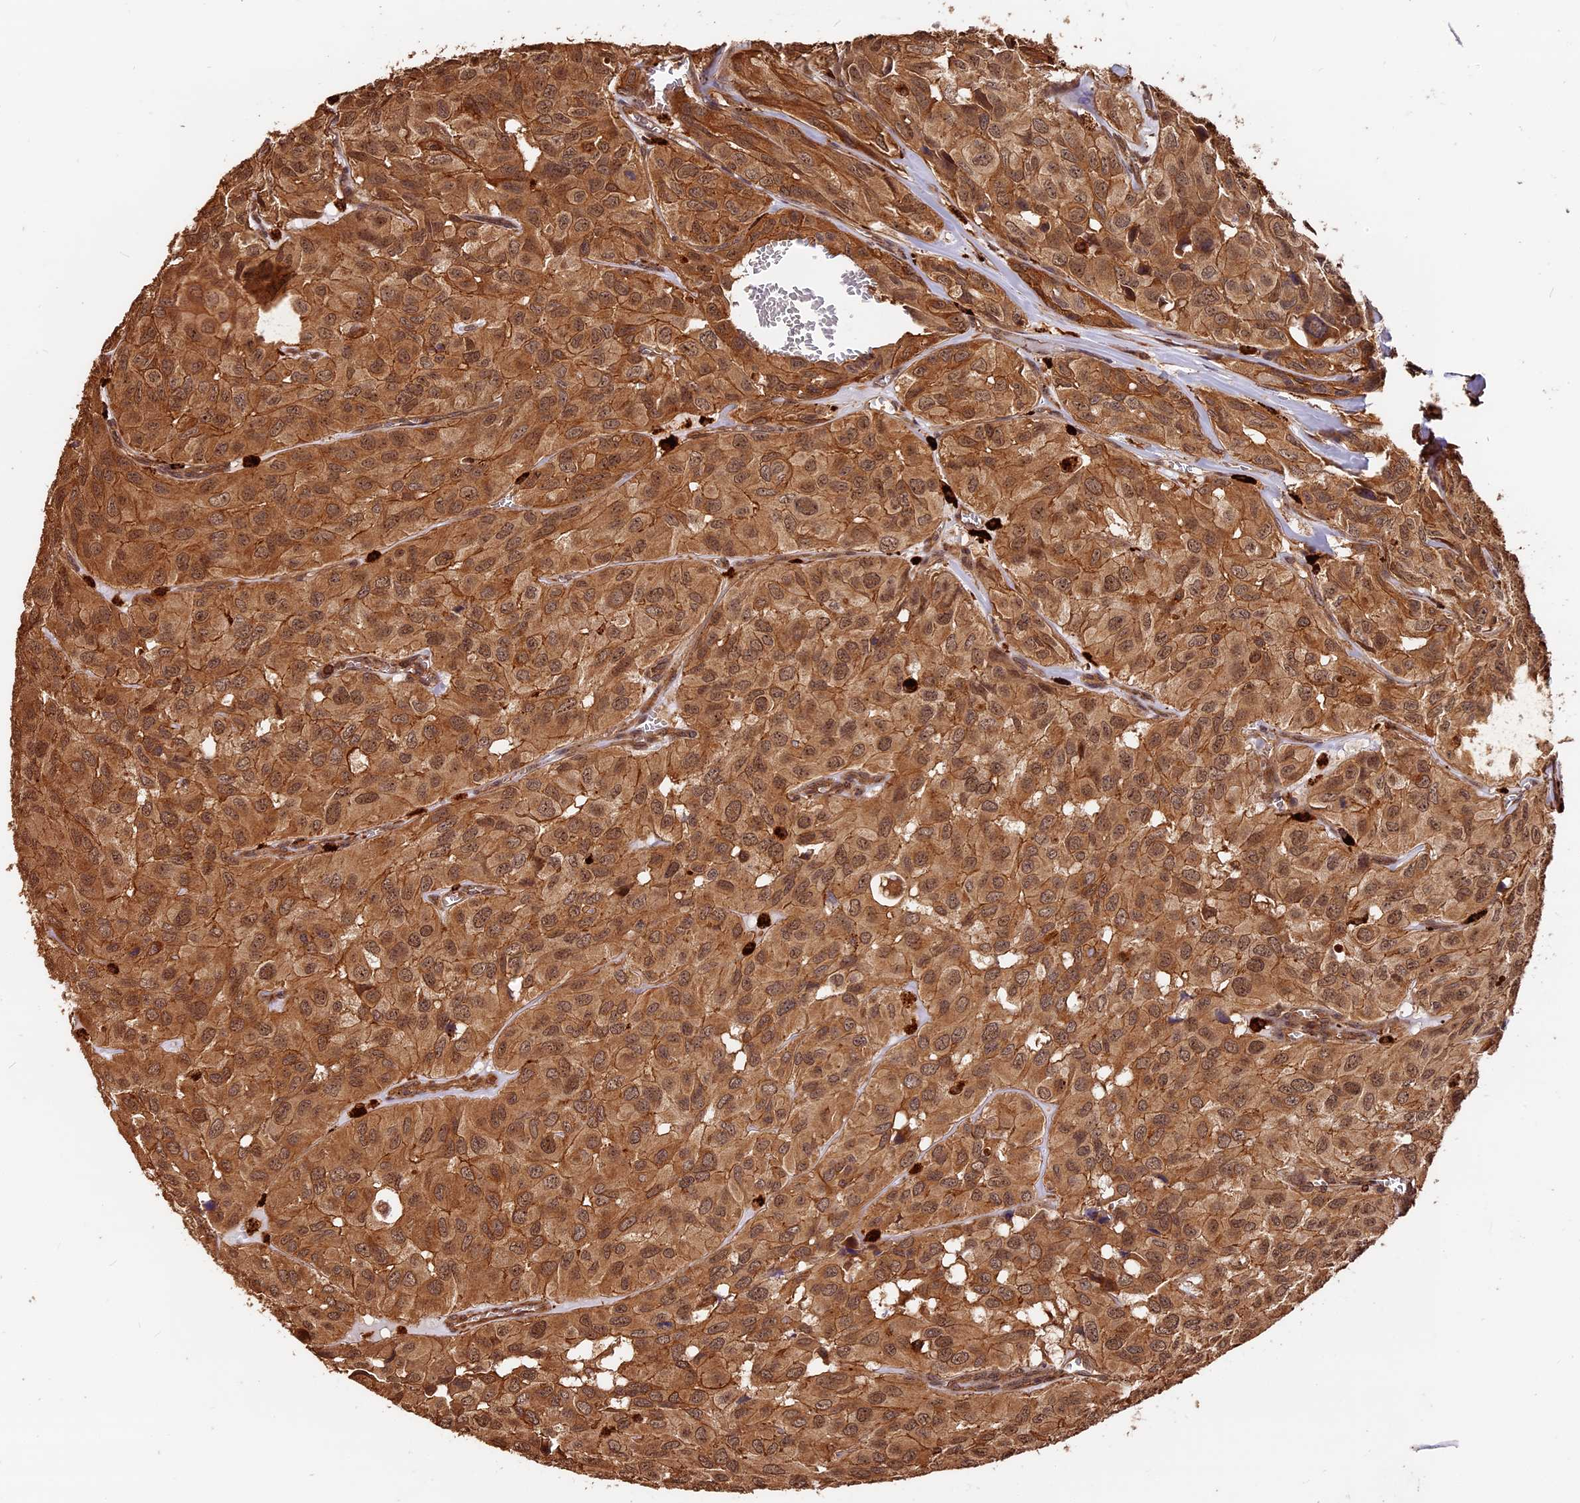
{"staining": {"intensity": "moderate", "quantity": ">75%", "location": "cytoplasmic/membranous,nuclear"}, "tissue": "head and neck cancer", "cell_type": "Tumor cells", "image_type": "cancer", "snomed": [{"axis": "morphology", "description": "Adenocarcinoma, NOS"}, {"axis": "topography", "description": "Salivary gland, NOS"}, {"axis": "topography", "description": "Head-Neck"}], "caption": "Immunohistochemistry photomicrograph of neoplastic tissue: head and neck adenocarcinoma stained using immunohistochemistry (IHC) shows medium levels of moderate protein expression localized specifically in the cytoplasmic/membranous and nuclear of tumor cells, appearing as a cytoplasmic/membranous and nuclear brown color.", "gene": "MMP15", "patient": {"sex": "female", "age": 76}}